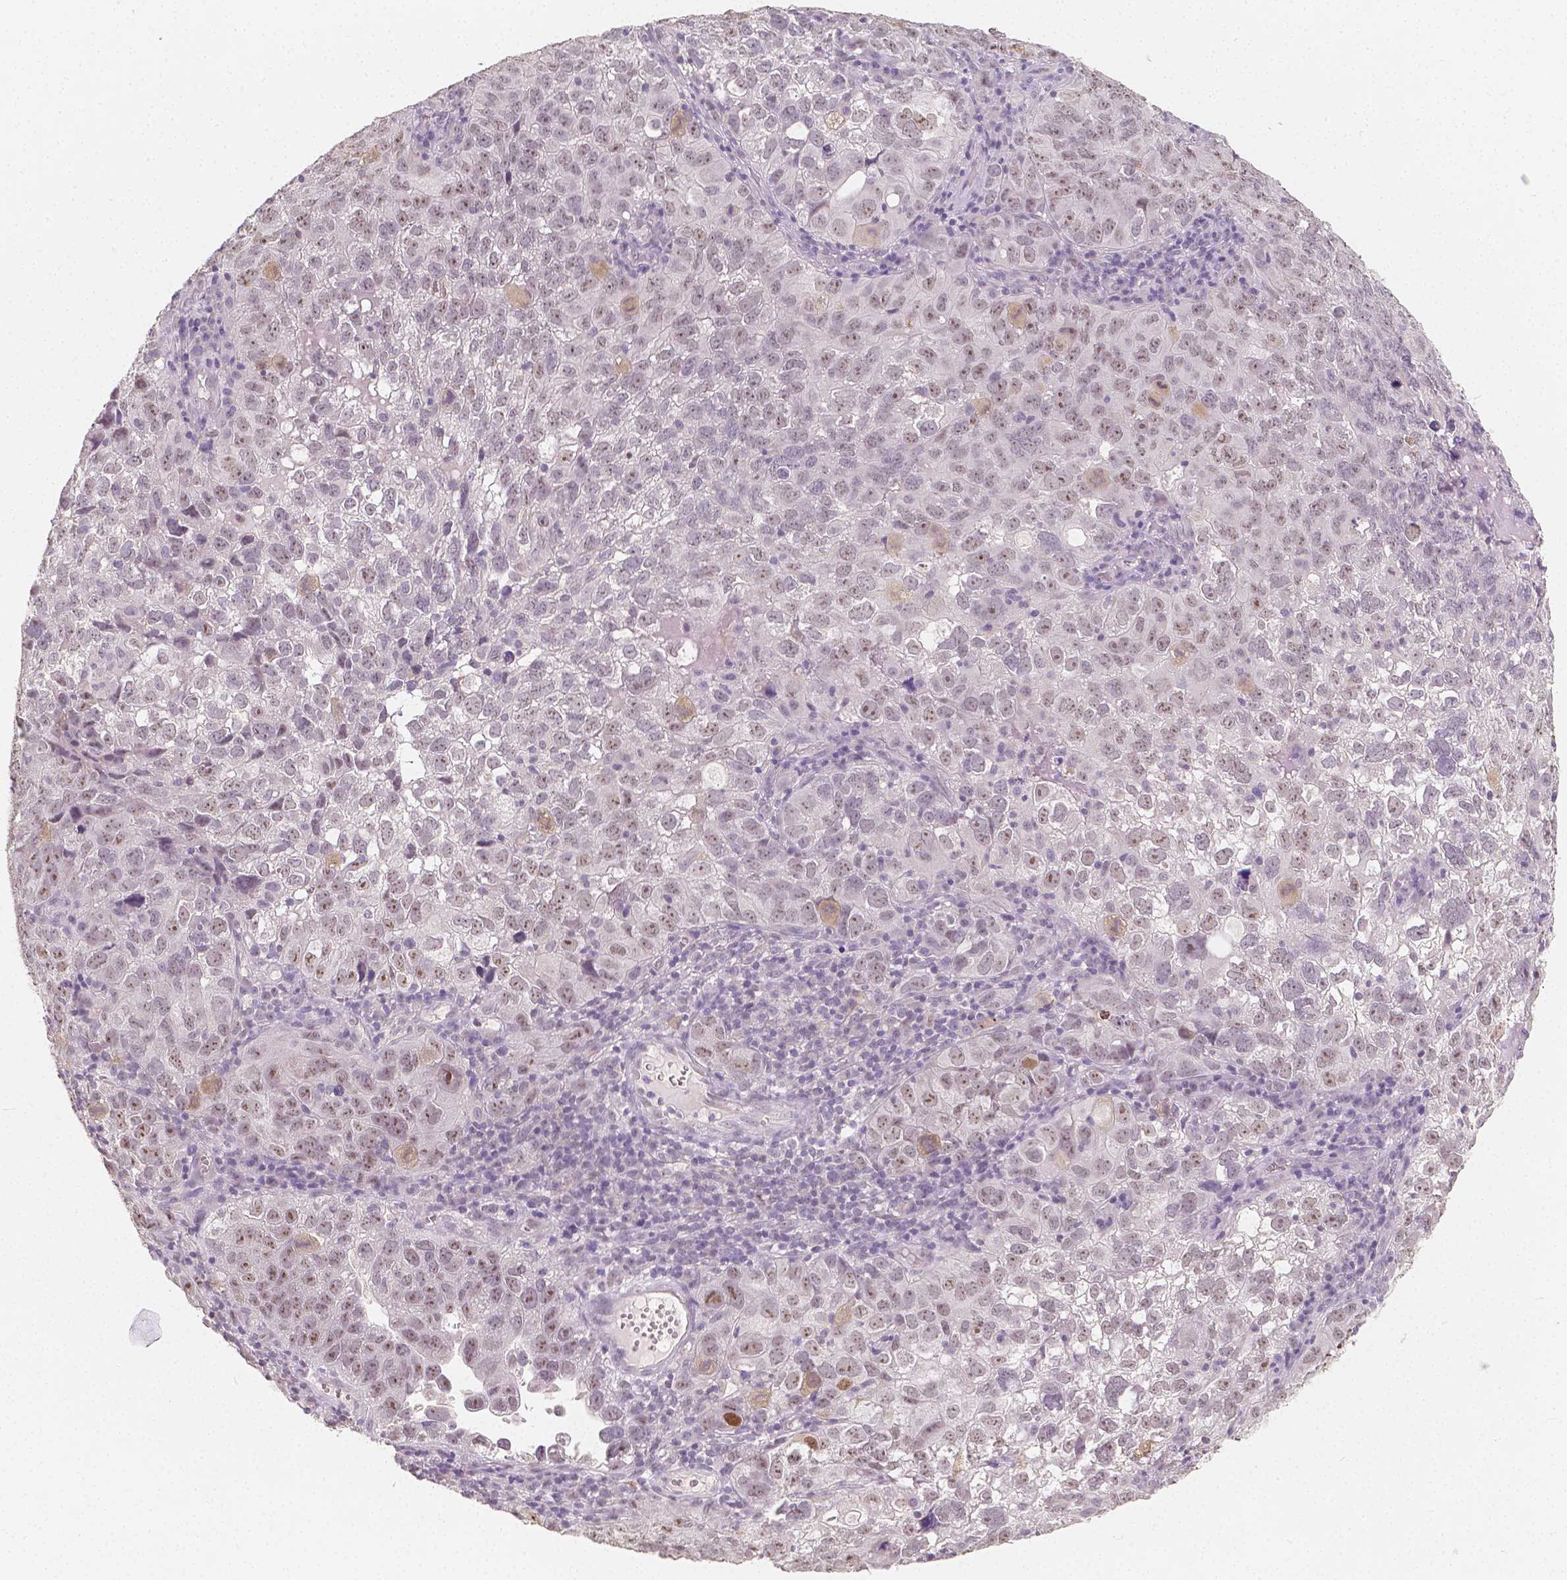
{"staining": {"intensity": "moderate", "quantity": "<25%", "location": "nuclear"}, "tissue": "cervical cancer", "cell_type": "Tumor cells", "image_type": "cancer", "snomed": [{"axis": "morphology", "description": "Squamous cell carcinoma, NOS"}, {"axis": "topography", "description": "Cervix"}], "caption": "Cervical cancer (squamous cell carcinoma) tissue displays moderate nuclear positivity in approximately <25% of tumor cells, visualized by immunohistochemistry.", "gene": "NOLC1", "patient": {"sex": "female", "age": 55}}